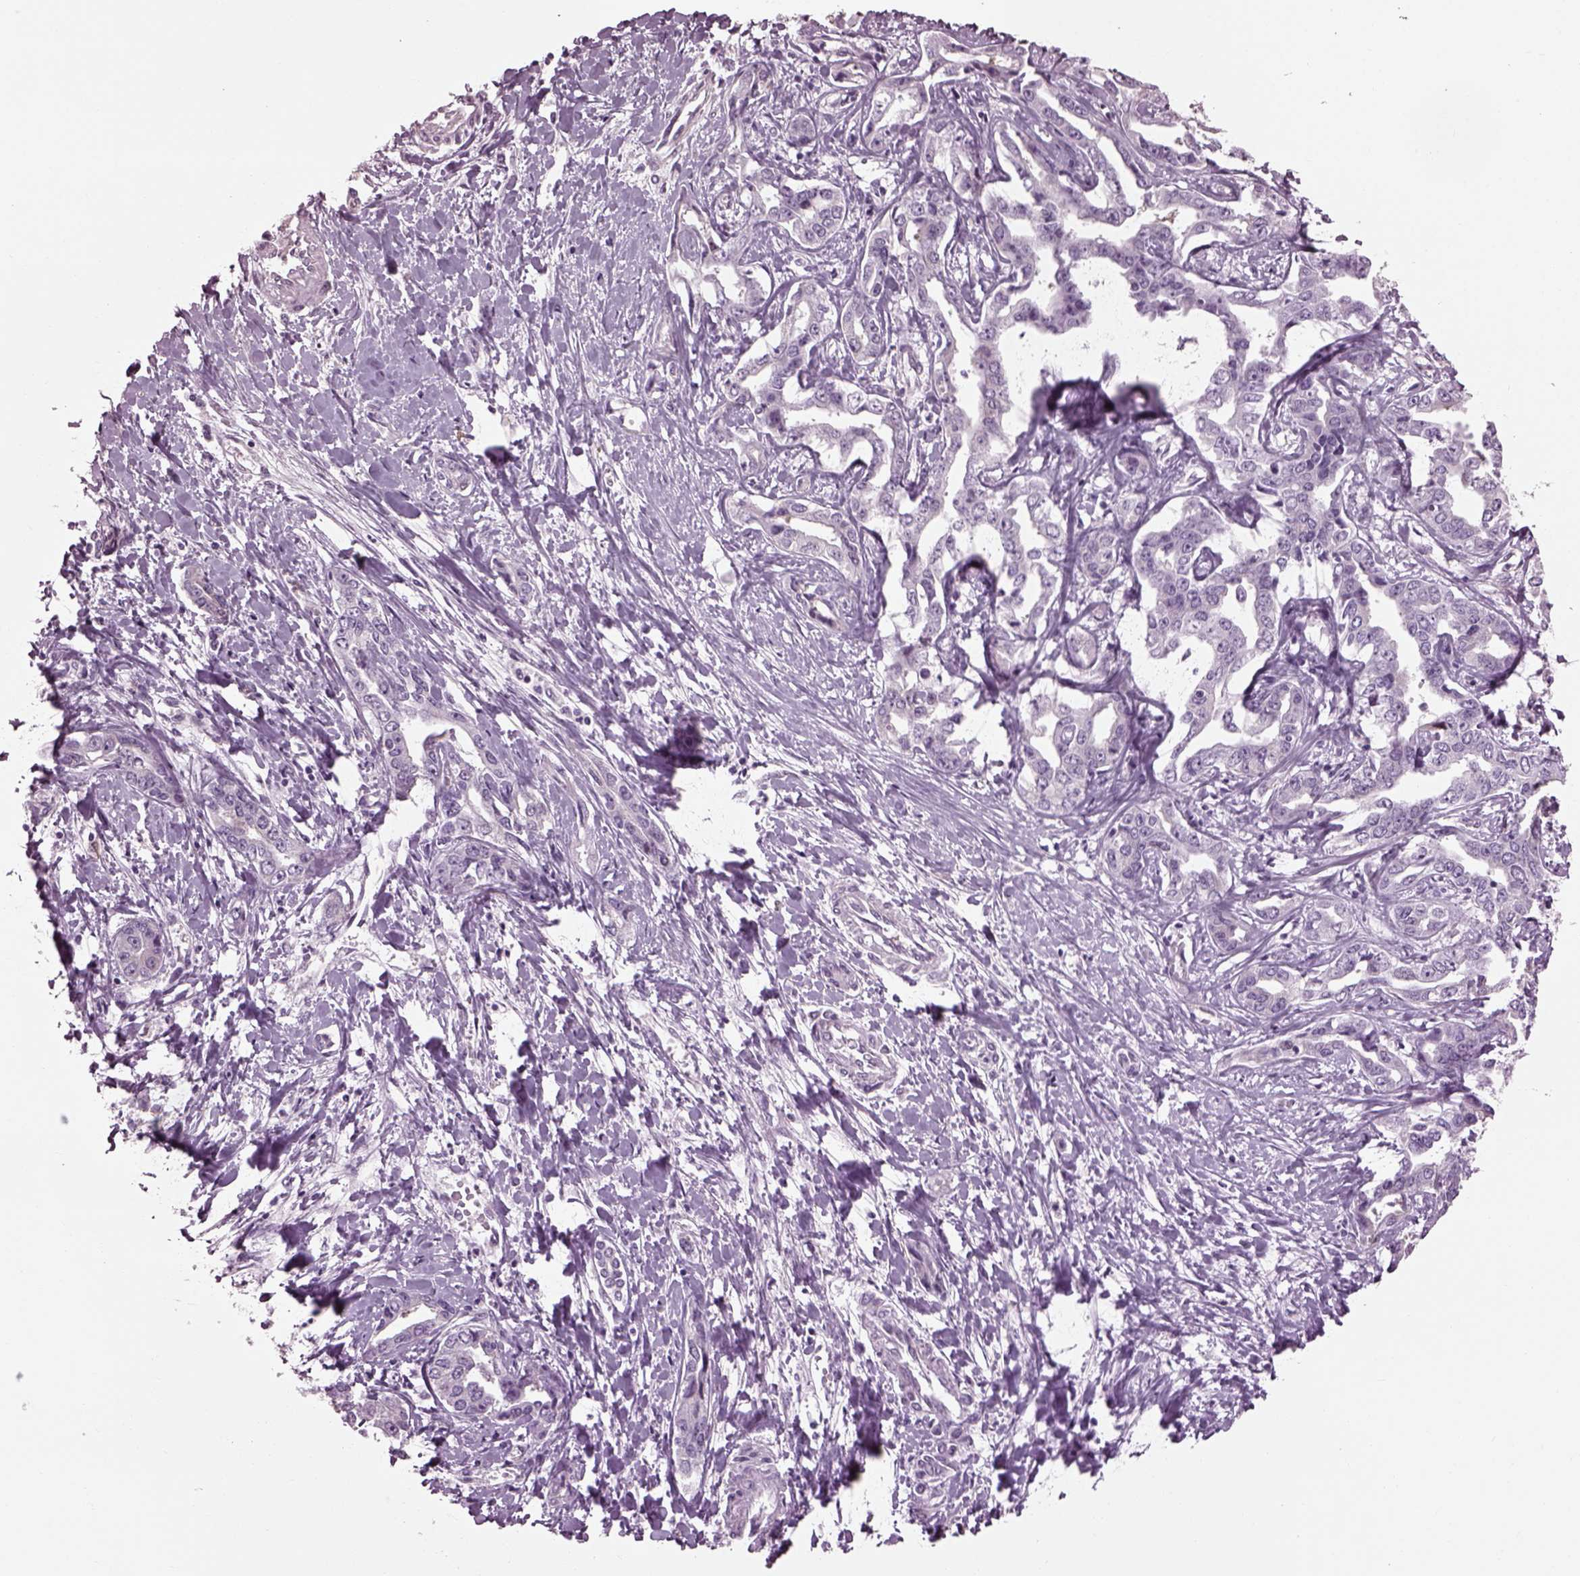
{"staining": {"intensity": "negative", "quantity": "none", "location": "none"}, "tissue": "liver cancer", "cell_type": "Tumor cells", "image_type": "cancer", "snomed": [{"axis": "morphology", "description": "Cholangiocarcinoma"}, {"axis": "topography", "description": "Liver"}], "caption": "Tumor cells are negative for brown protein staining in cholangiocarcinoma (liver).", "gene": "CABP5", "patient": {"sex": "male", "age": 59}}